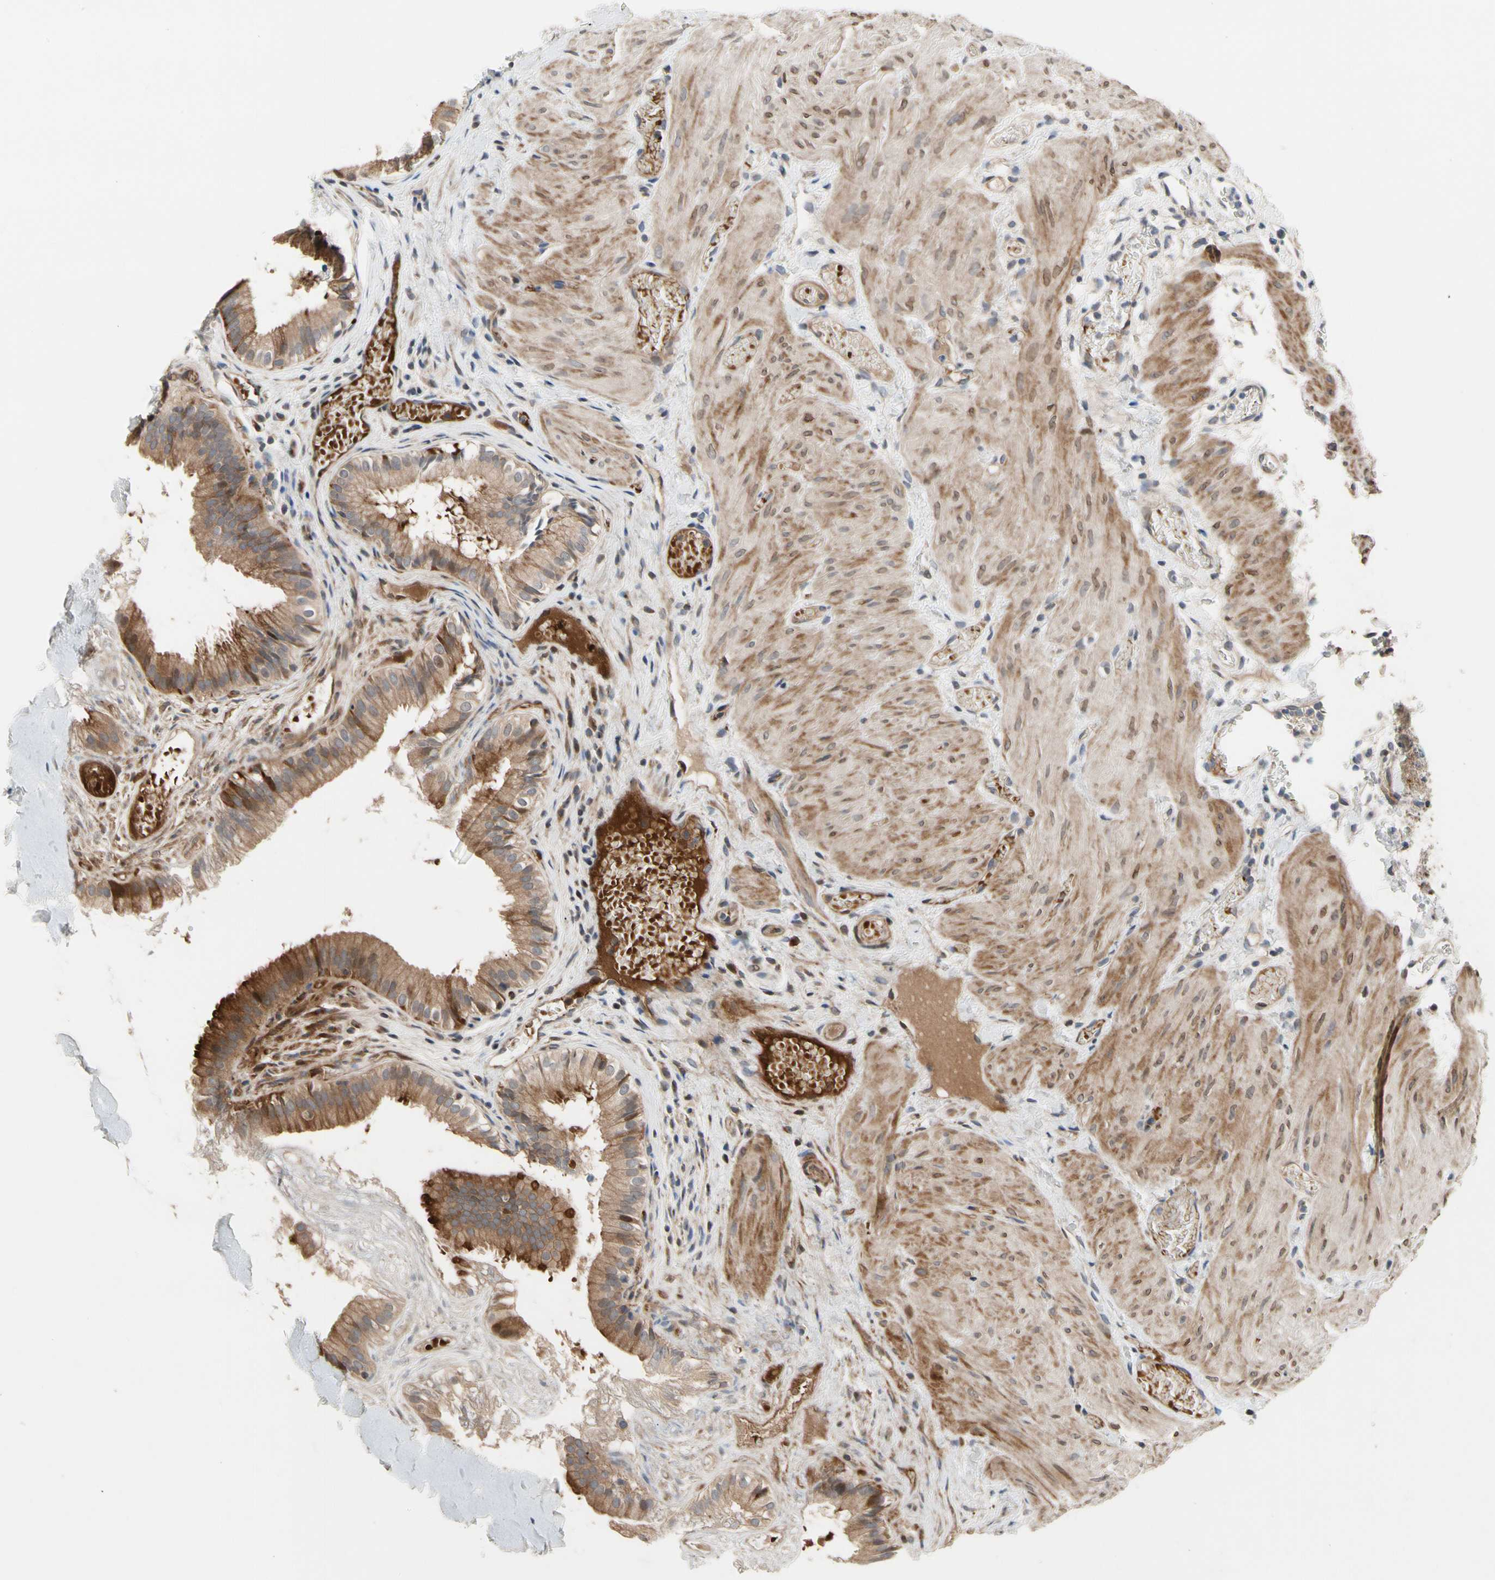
{"staining": {"intensity": "strong", "quantity": ">75%", "location": "cytoplasmic/membranous"}, "tissue": "gallbladder", "cell_type": "Glandular cells", "image_type": "normal", "snomed": [{"axis": "morphology", "description": "Normal tissue, NOS"}, {"axis": "topography", "description": "Gallbladder"}], "caption": "Glandular cells show high levels of strong cytoplasmic/membranous staining in about >75% of cells in unremarkable gallbladder.", "gene": "HMGCR", "patient": {"sex": "female", "age": 26}}